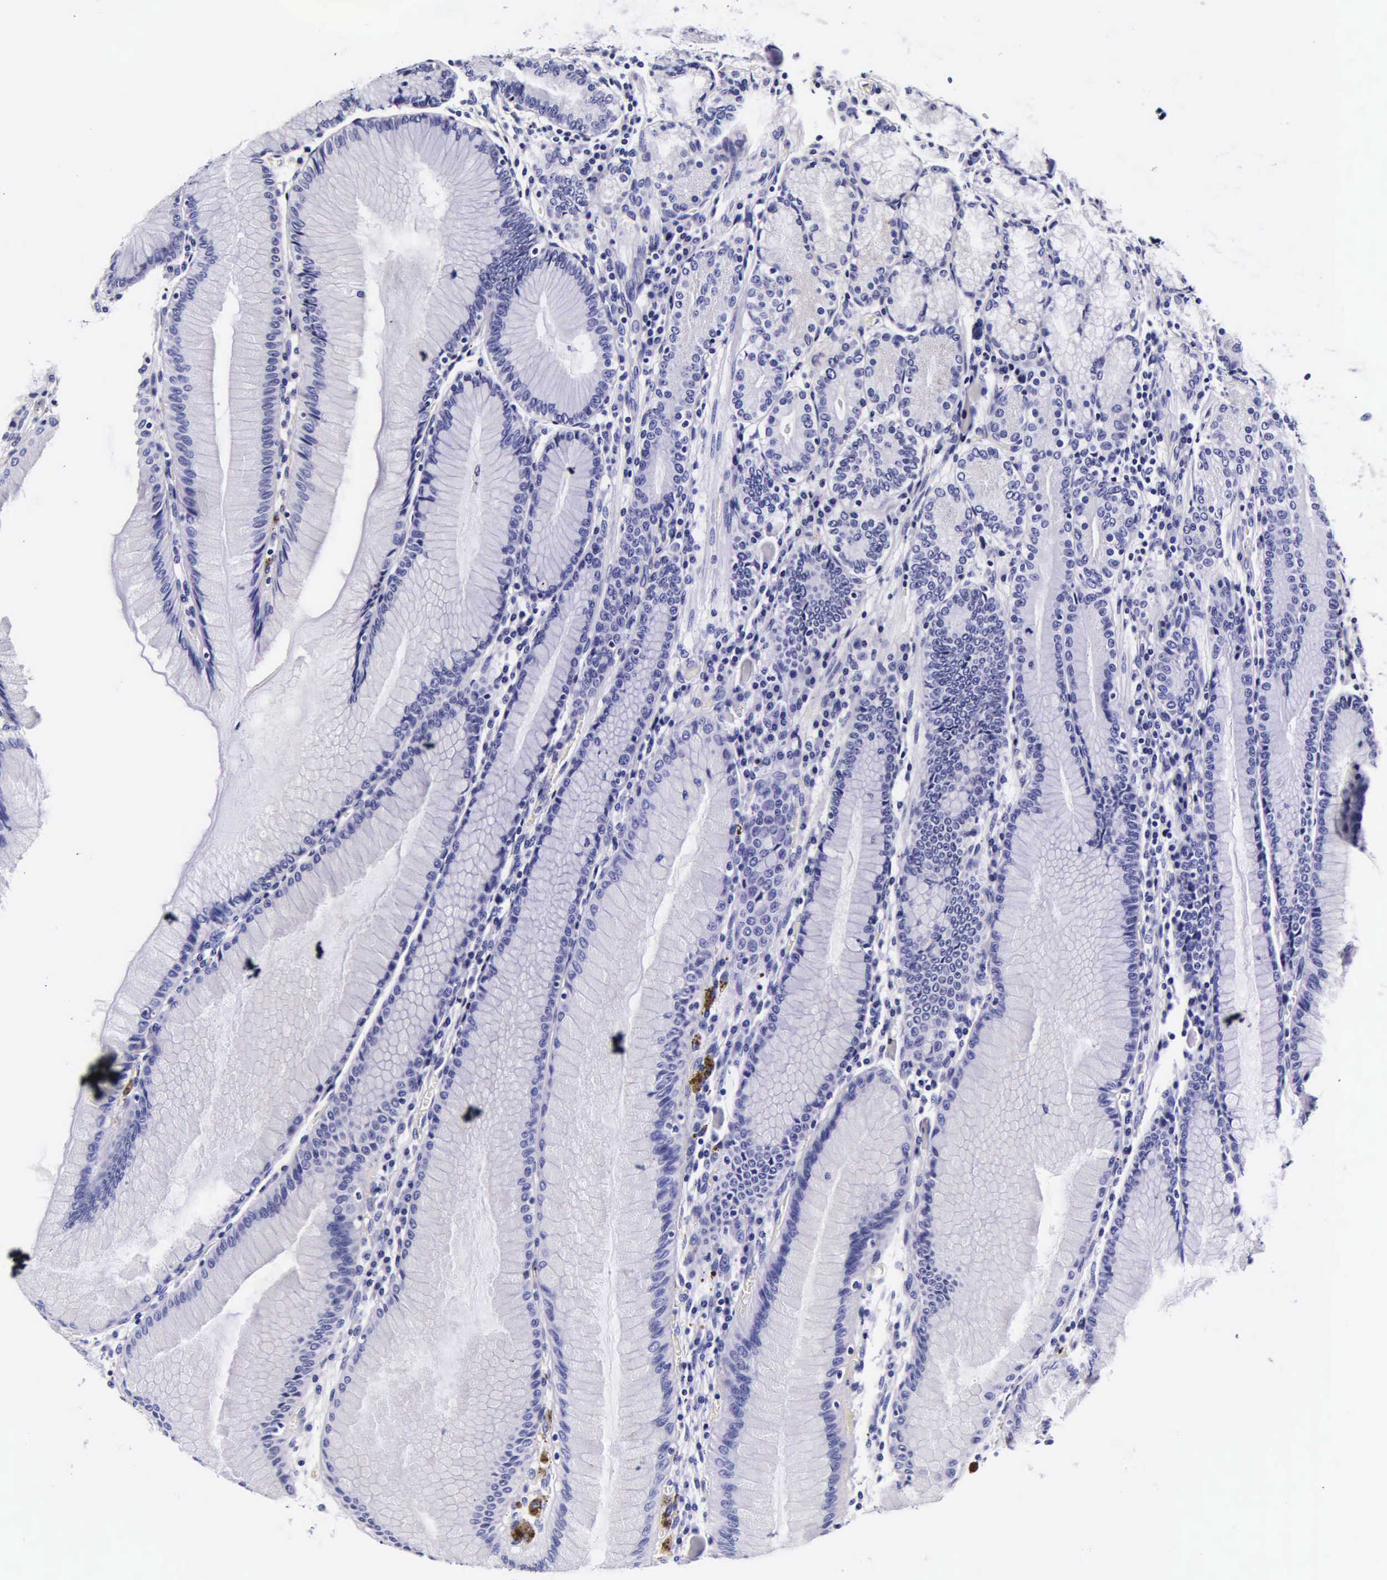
{"staining": {"intensity": "negative", "quantity": "none", "location": "none"}, "tissue": "stomach", "cell_type": "Glandular cells", "image_type": "normal", "snomed": [{"axis": "morphology", "description": "Normal tissue, NOS"}, {"axis": "topography", "description": "Stomach, lower"}], "caption": "This is an IHC micrograph of normal stomach. There is no positivity in glandular cells.", "gene": "DGCR2", "patient": {"sex": "female", "age": 93}}